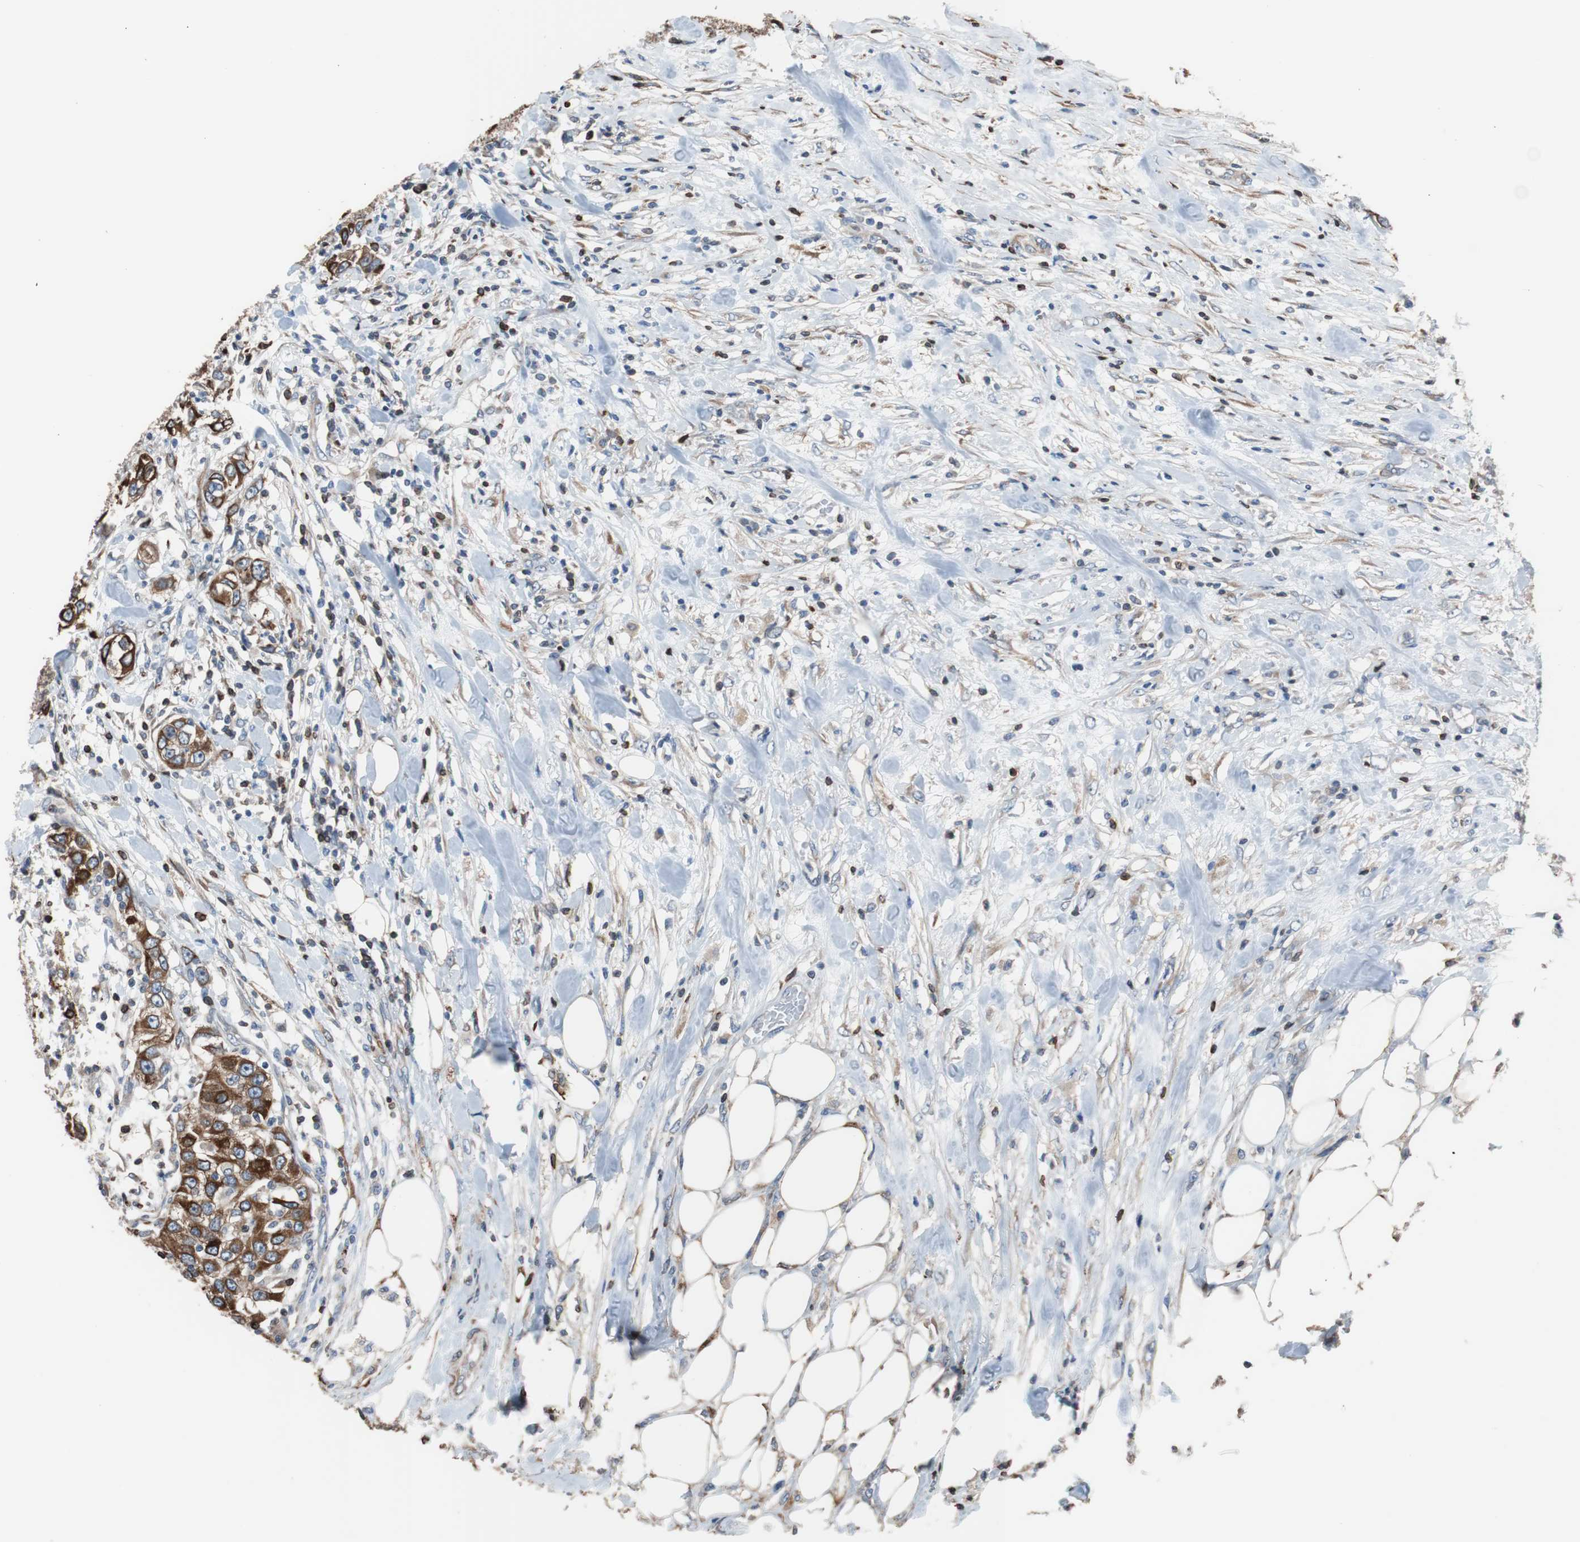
{"staining": {"intensity": "strong", "quantity": ">75%", "location": "cytoplasmic/membranous"}, "tissue": "urothelial cancer", "cell_type": "Tumor cells", "image_type": "cancer", "snomed": [{"axis": "morphology", "description": "Urothelial carcinoma, High grade"}, {"axis": "topography", "description": "Urinary bladder"}], "caption": "Strong cytoplasmic/membranous protein positivity is present in about >75% of tumor cells in high-grade urothelial carcinoma.", "gene": "PBXIP1", "patient": {"sex": "female", "age": 80}}